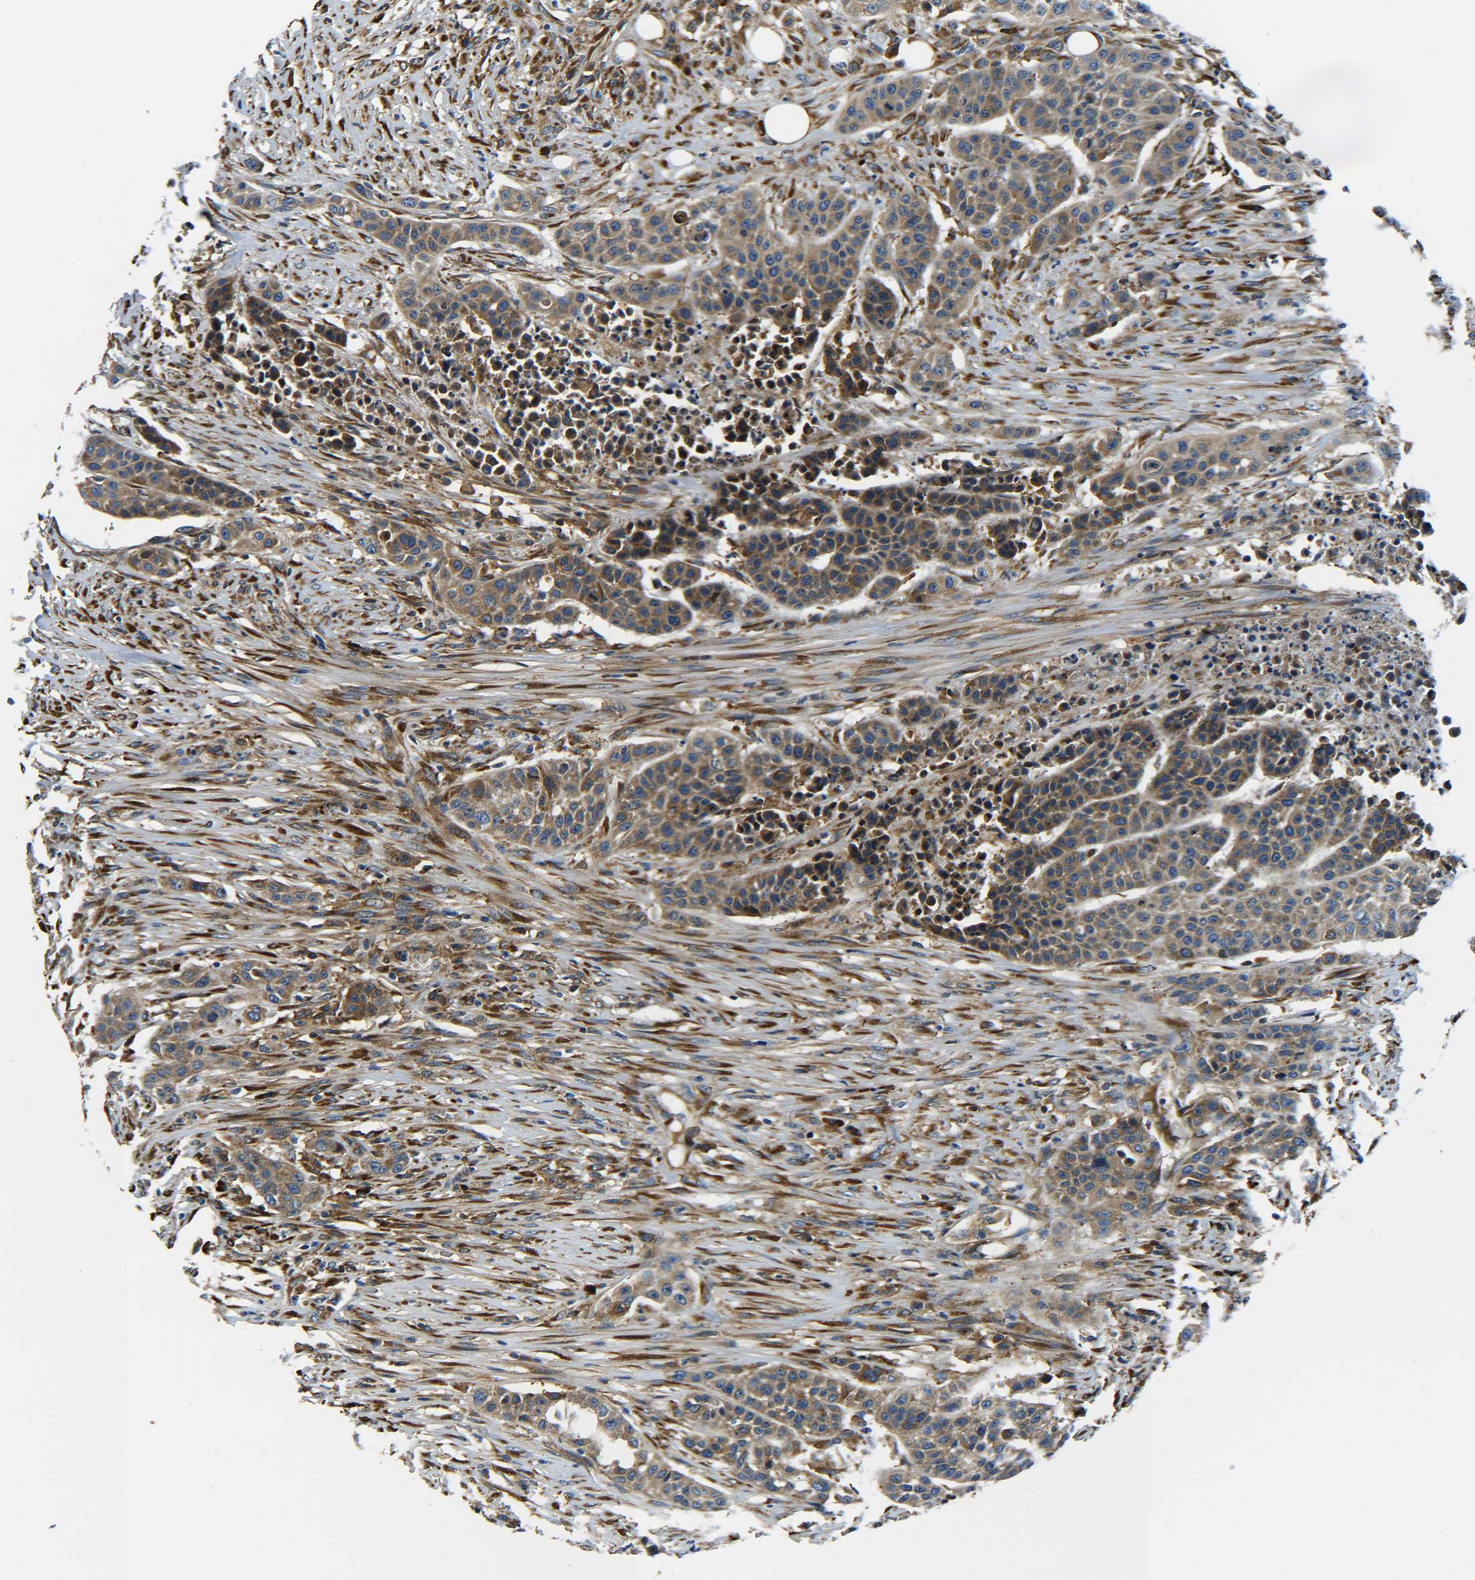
{"staining": {"intensity": "moderate", "quantity": ">75%", "location": "cytoplasmic/membranous"}, "tissue": "urothelial cancer", "cell_type": "Tumor cells", "image_type": "cancer", "snomed": [{"axis": "morphology", "description": "Urothelial carcinoma, High grade"}, {"axis": "topography", "description": "Urinary bladder"}], "caption": "This histopathology image reveals immunohistochemistry staining of human high-grade urothelial carcinoma, with medium moderate cytoplasmic/membranous expression in approximately >75% of tumor cells.", "gene": "PREB", "patient": {"sex": "male", "age": 74}}